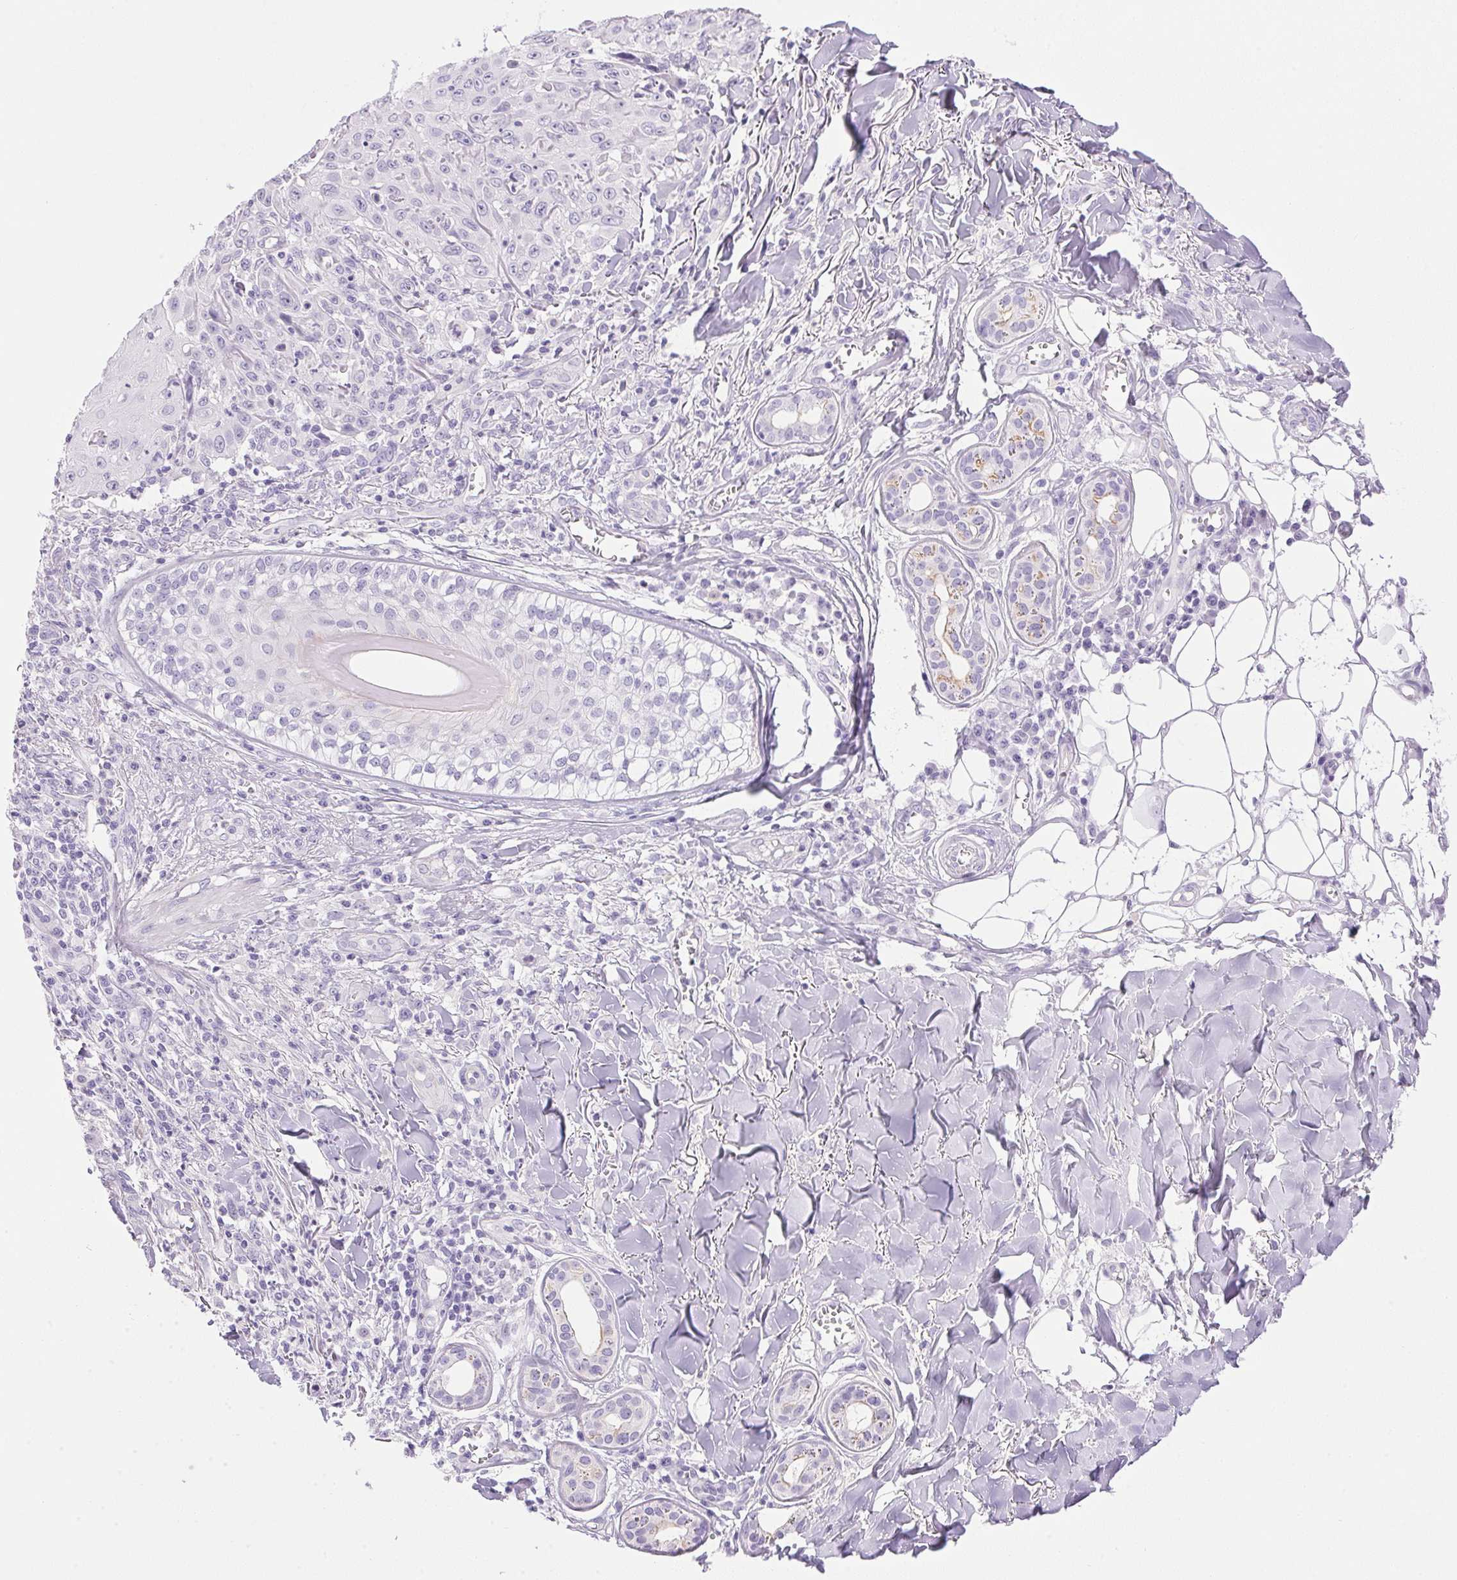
{"staining": {"intensity": "negative", "quantity": "none", "location": "none"}, "tissue": "skin cancer", "cell_type": "Tumor cells", "image_type": "cancer", "snomed": [{"axis": "morphology", "description": "Squamous cell carcinoma, NOS"}, {"axis": "topography", "description": "Skin"}], "caption": "Tumor cells show no significant protein positivity in skin cancer (squamous cell carcinoma).", "gene": "ATP6V0A4", "patient": {"sex": "male", "age": 75}}